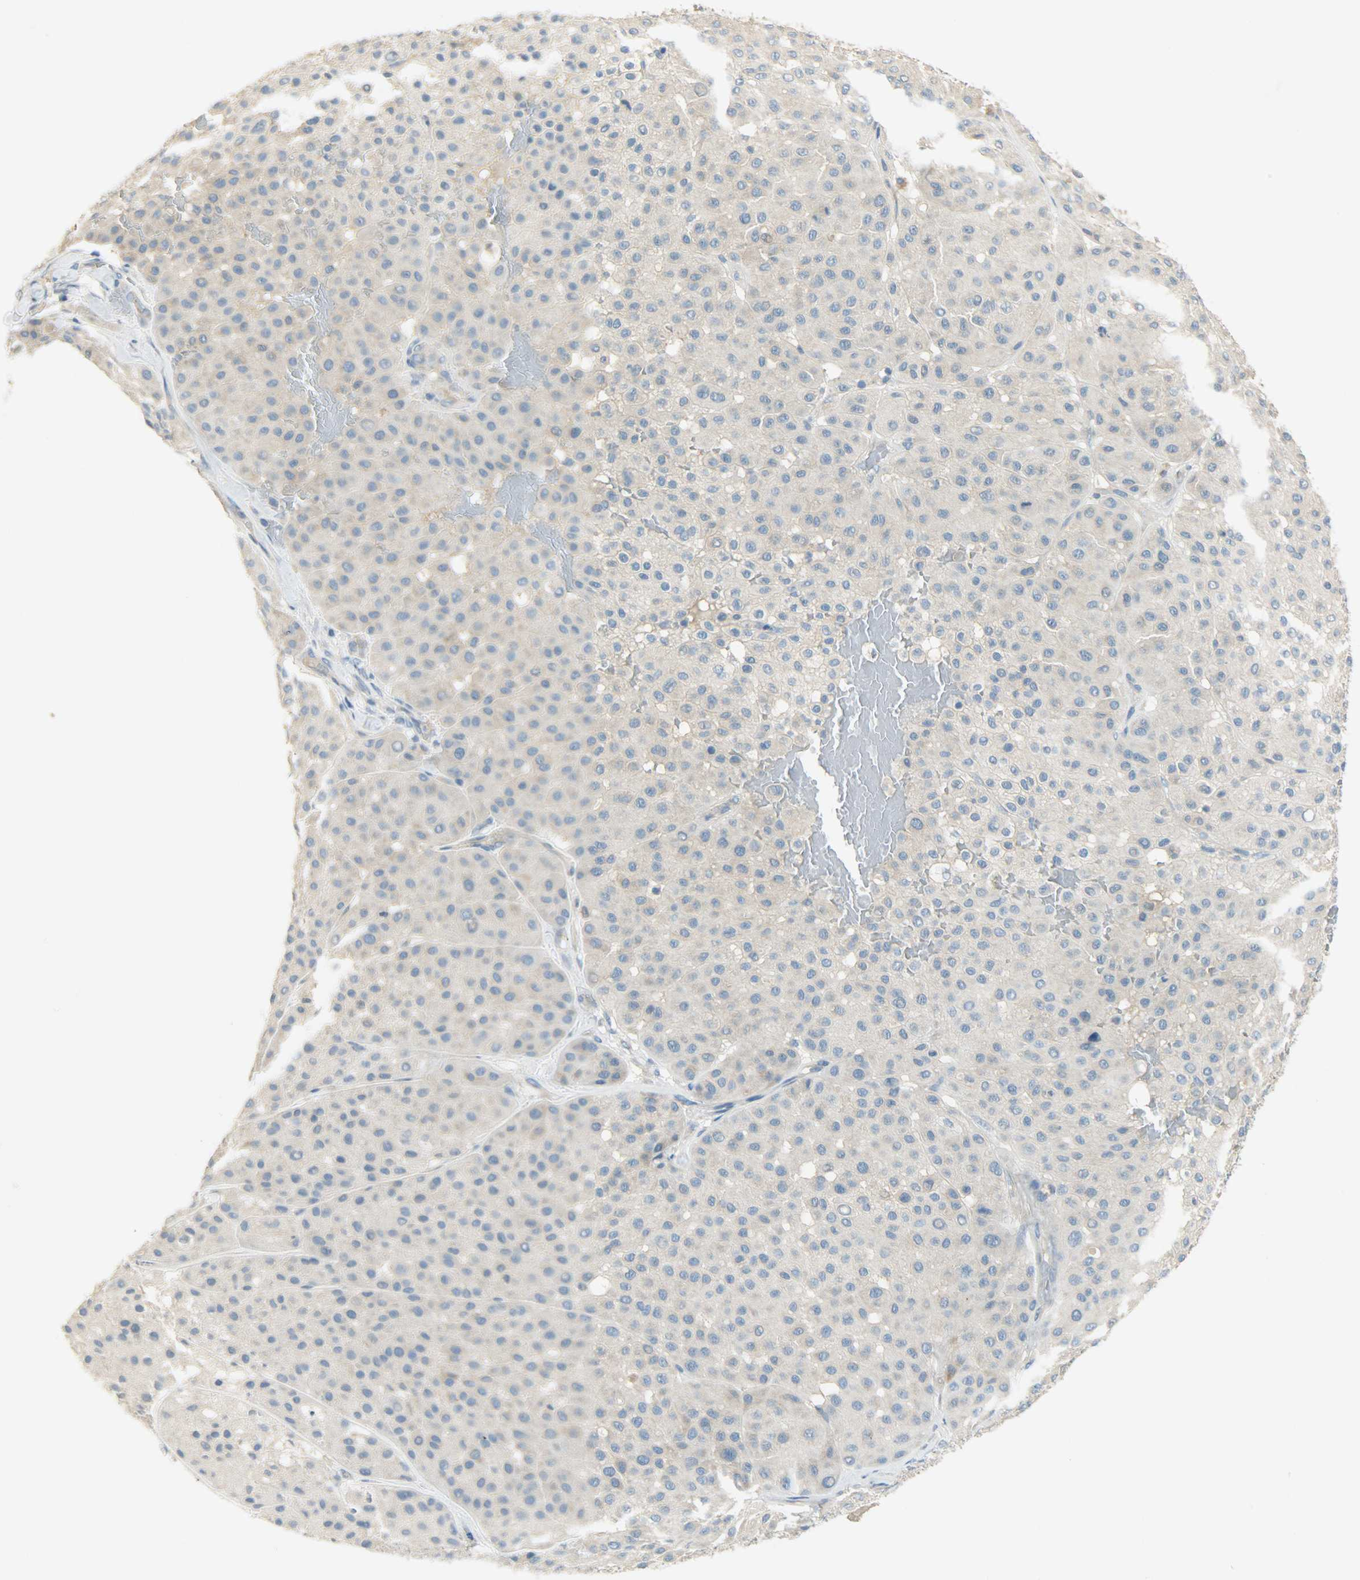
{"staining": {"intensity": "weak", "quantity": "25%-75%", "location": "cytoplasmic/membranous"}, "tissue": "melanoma", "cell_type": "Tumor cells", "image_type": "cancer", "snomed": [{"axis": "morphology", "description": "Normal tissue, NOS"}, {"axis": "morphology", "description": "Malignant melanoma, Metastatic site"}, {"axis": "topography", "description": "Skin"}], "caption": "Human melanoma stained with a protein marker reveals weak staining in tumor cells.", "gene": "DSG2", "patient": {"sex": "male", "age": 41}}